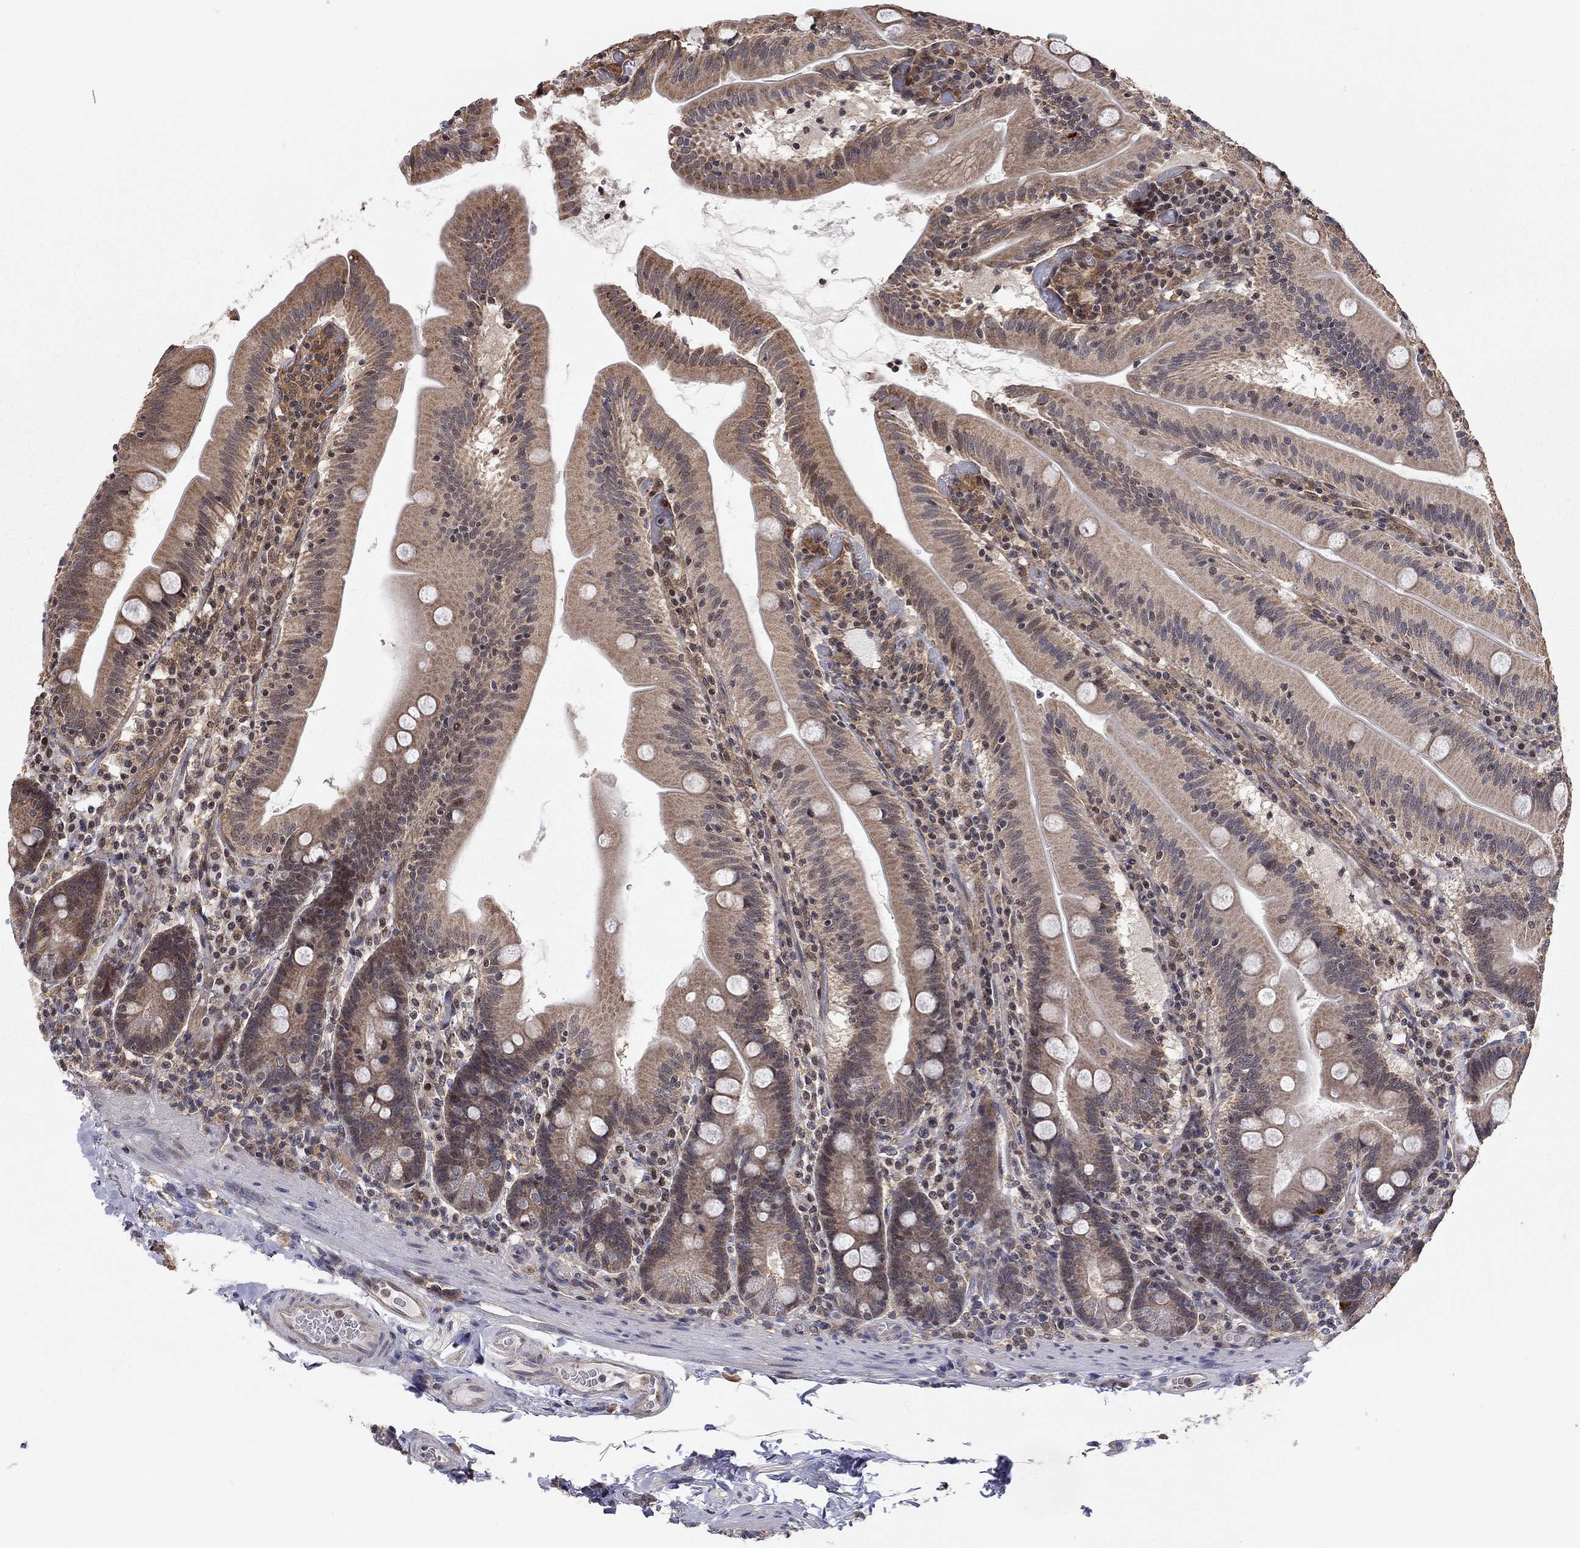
{"staining": {"intensity": "moderate", "quantity": "25%-75%", "location": "cytoplasmic/membranous"}, "tissue": "small intestine", "cell_type": "Glandular cells", "image_type": "normal", "snomed": [{"axis": "morphology", "description": "Normal tissue, NOS"}, {"axis": "topography", "description": "Small intestine"}], "caption": "A micrograph showing moderate cytoplasmic/membranous staining in approximately 25%-75% of glandular cells in unremarkable small intestine, as visualized by brown immunohistochemical staining.", "gene": "TDP1", "patient": {"sex": "male", "age": 37}}